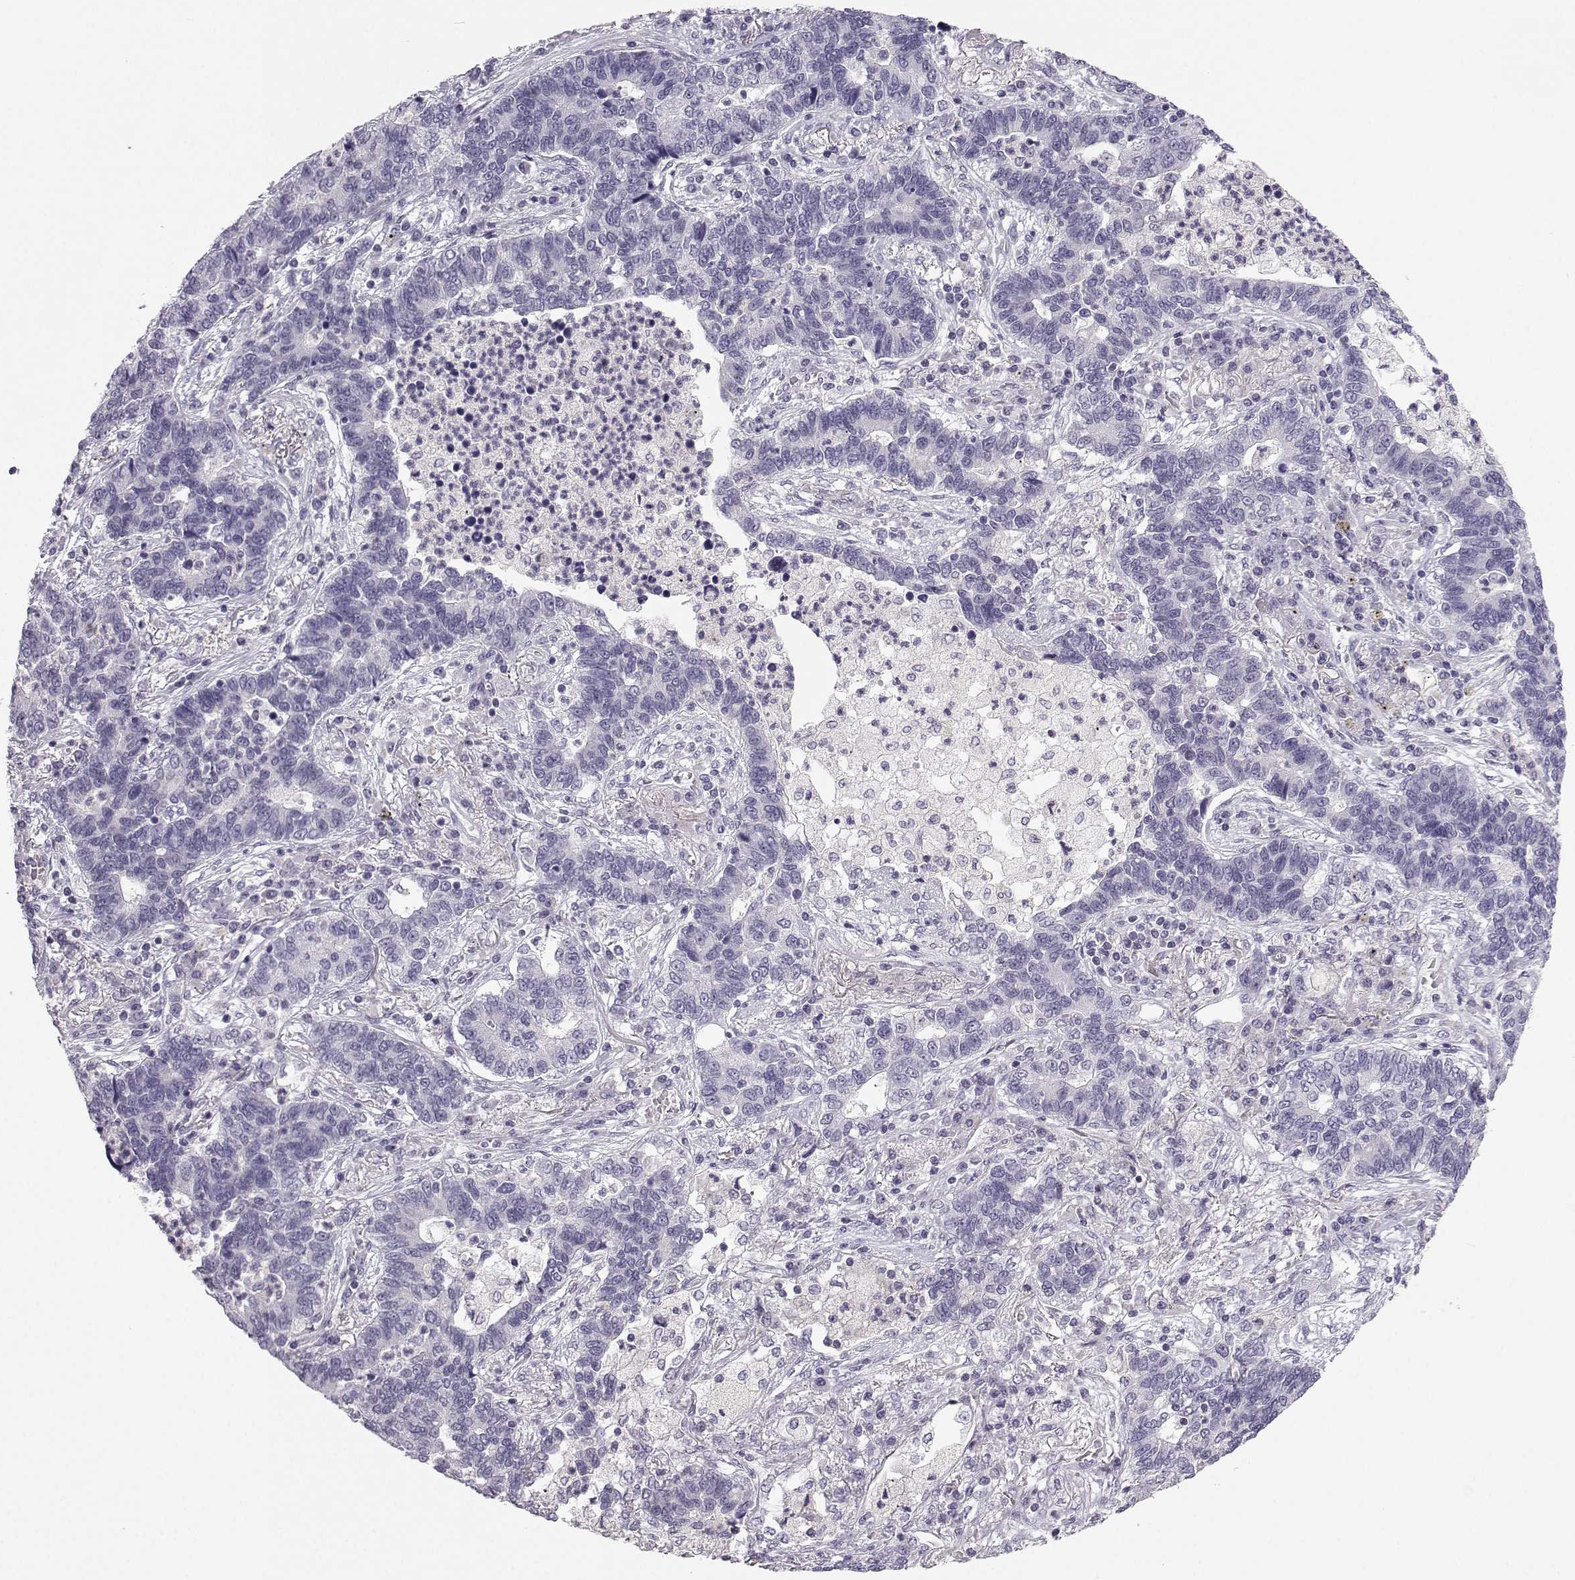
{"staining": {"intensity": "negative", "quantity": "none", "location": "none"}, "tissue": "lung cancer", "cell_type": "Tumor cells", "image_type": "cancer", "snomed": [{"axis": "morphology", "description": "Adenocarcinoma, NOS"}, {"axis": "topography", "description": "Lung"}], "caption": "Histopathology image shows no significant protein staining in tumor cells of adenocarcinoma (lung).", "gene": "MROH7", "patient": {"sex": "female", "age": 57}}